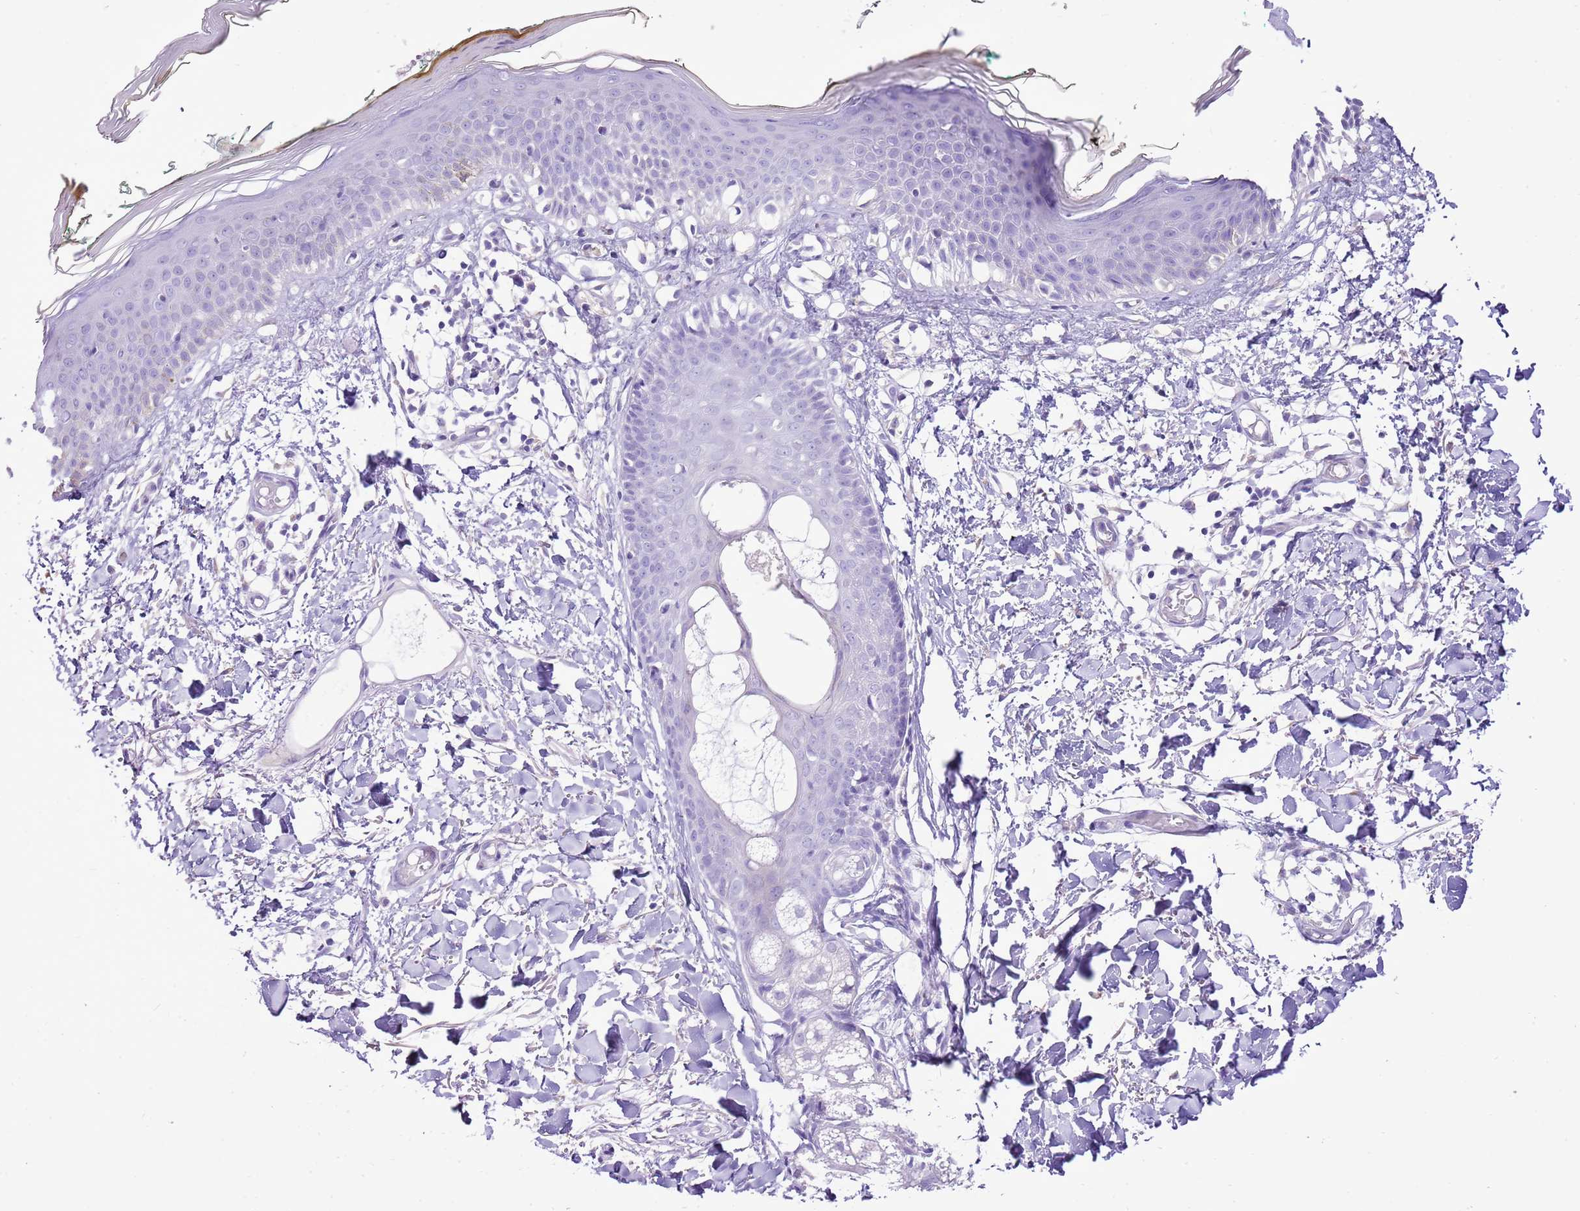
{"staining": {"intensity": "negative", "quantity": "none", "location": "none"}, "tissue": "skin", "cell_type": "Fibroblasts", "image_type": "normal", "snomed": [{"axis": "morphology", "description": "Normal tissue, NOS"}, {"axis": "topography", "description": "Skin"}], "caption": "Fibroblasts show no significant positivity in unremarkable skin.", "gene": "AAR2", "patient": {"sex": "male", "age": 62}}